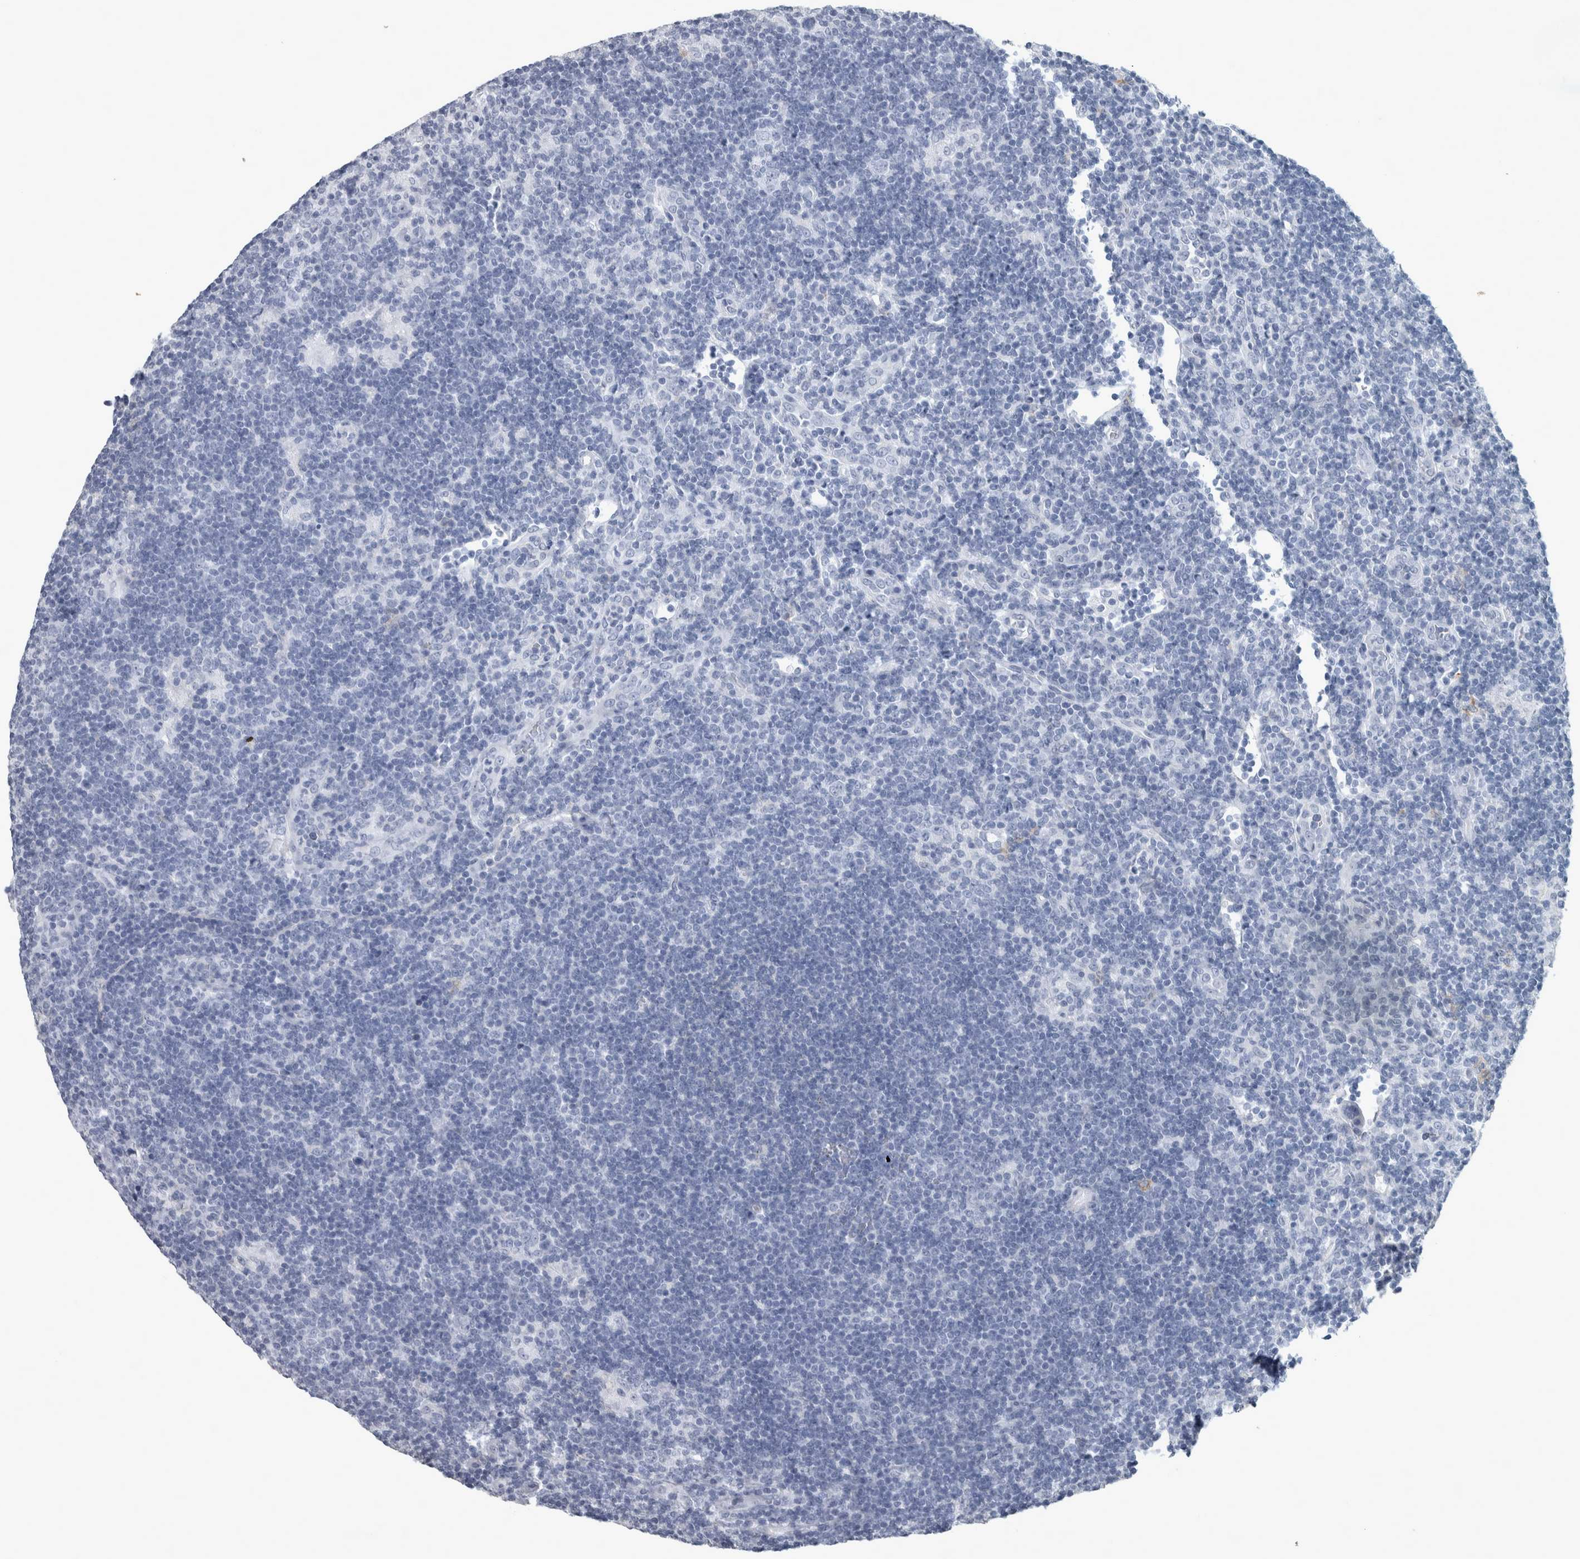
{"staining": {"intensity": "negative", "quantity": "none", "location": "none"}, "tissue": "lymphoma", "cell_type": "Tumor cells", "image_type": "cancer", "snomed": [{"axis": "morphology", "description": "Hodgkin's disease, NOS"}, {"axis": "topography", "description": "Lymph node"}], "caption": "Immunohistochemistry (IHC) of Hodgkin's disease displays no positivity in tumor cells.", "gene": "DSG2", "patient": {"sex": "female", "age": 57}}